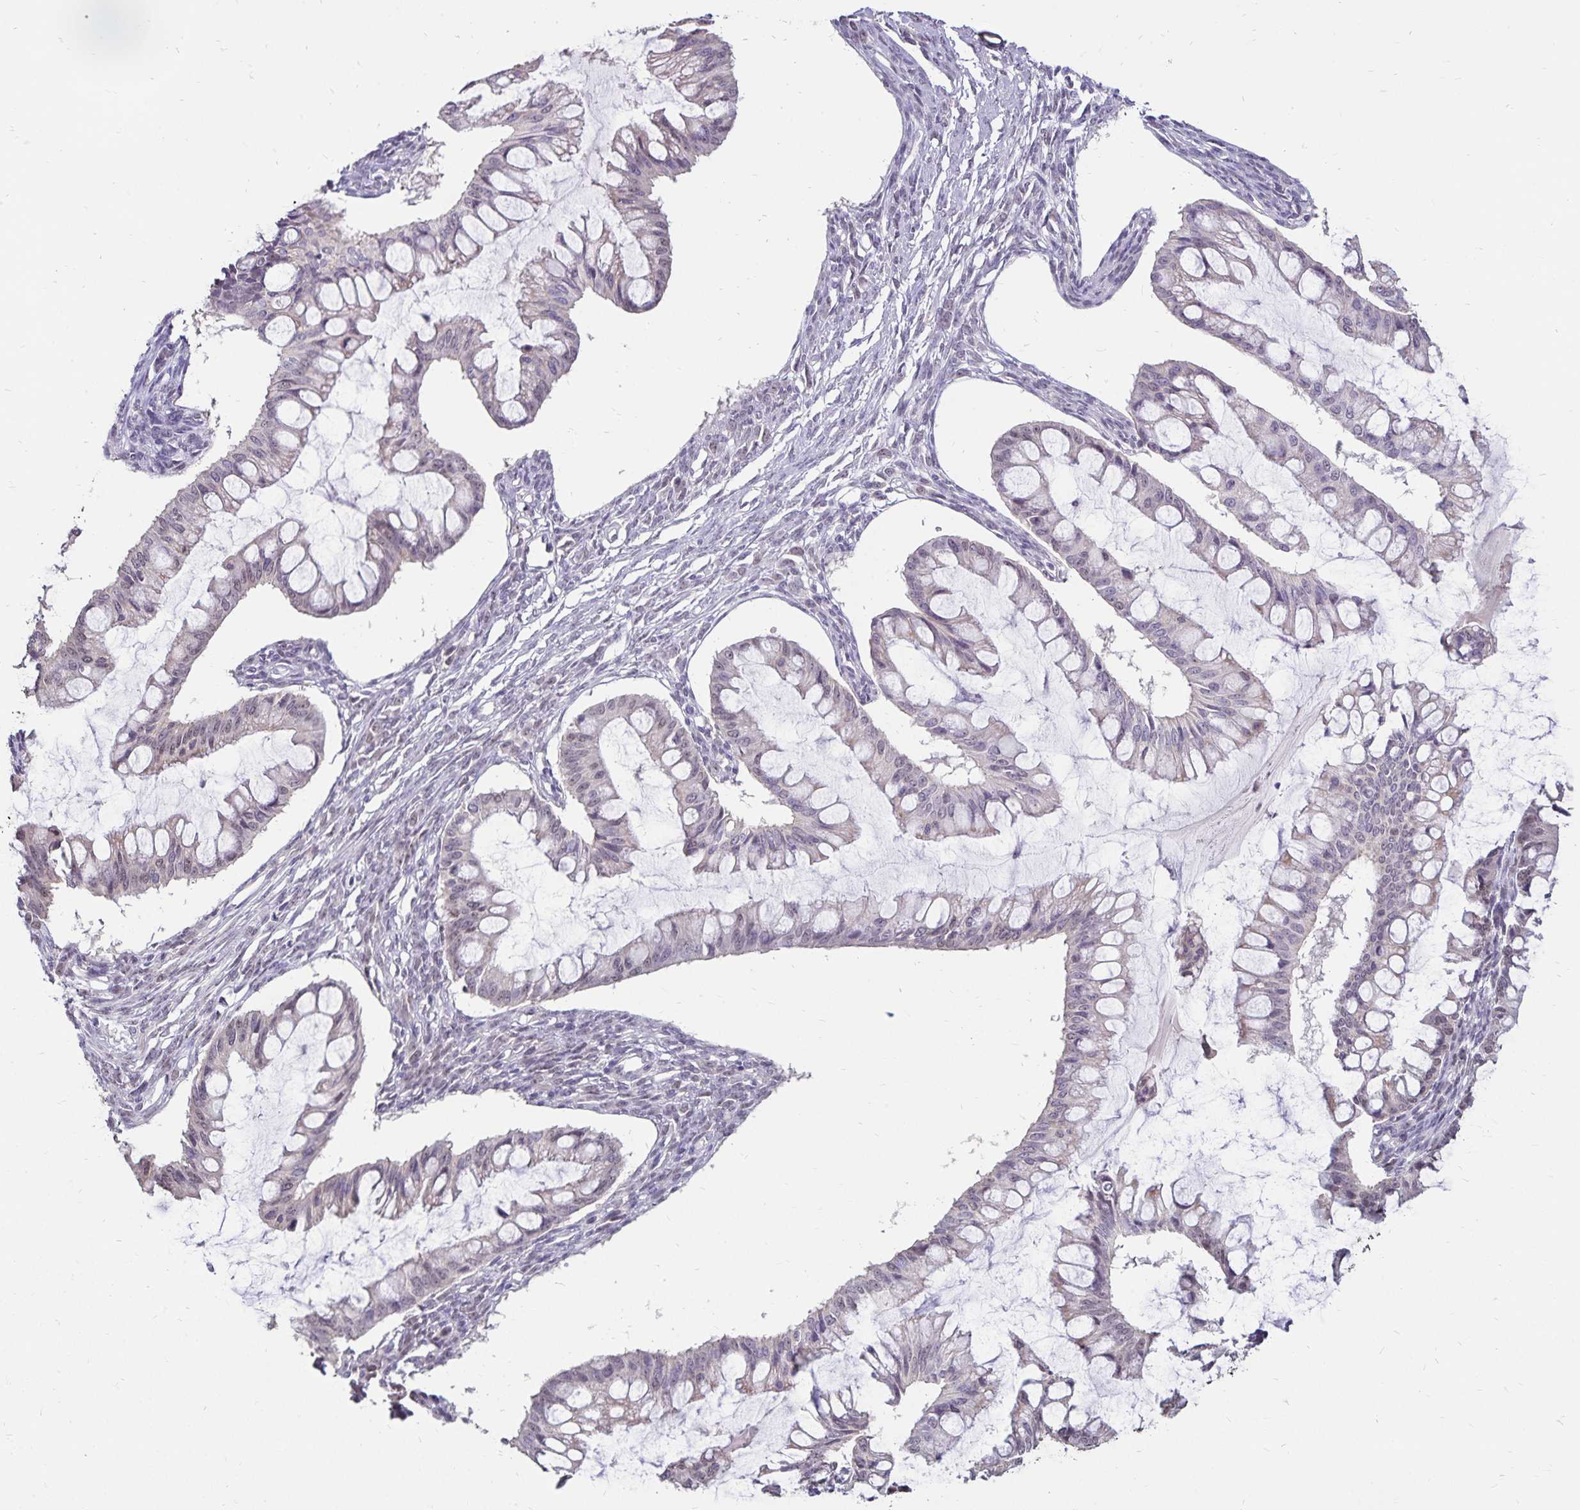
{"staining": {"intensity": "weak", "quantity": "<25%", "location": "nuclear"}, "tissue": "ovarian cancer", "cell_type": "Tumor cells", "image_type": "cancer", "snomed": [{"axis": "morphology", "description": "Cystadenocarcinoma, mucinous, NOS"}, {"axis": "topography", "description": "Ovary"}], "caption": "The IHC histopathology image has no significant expression in tumor cells of ovarian cancer (mucinous cystadenocarcinoma) tissue.", "gene": "POLB", "patient": {"sex": "female", "age": 73}}